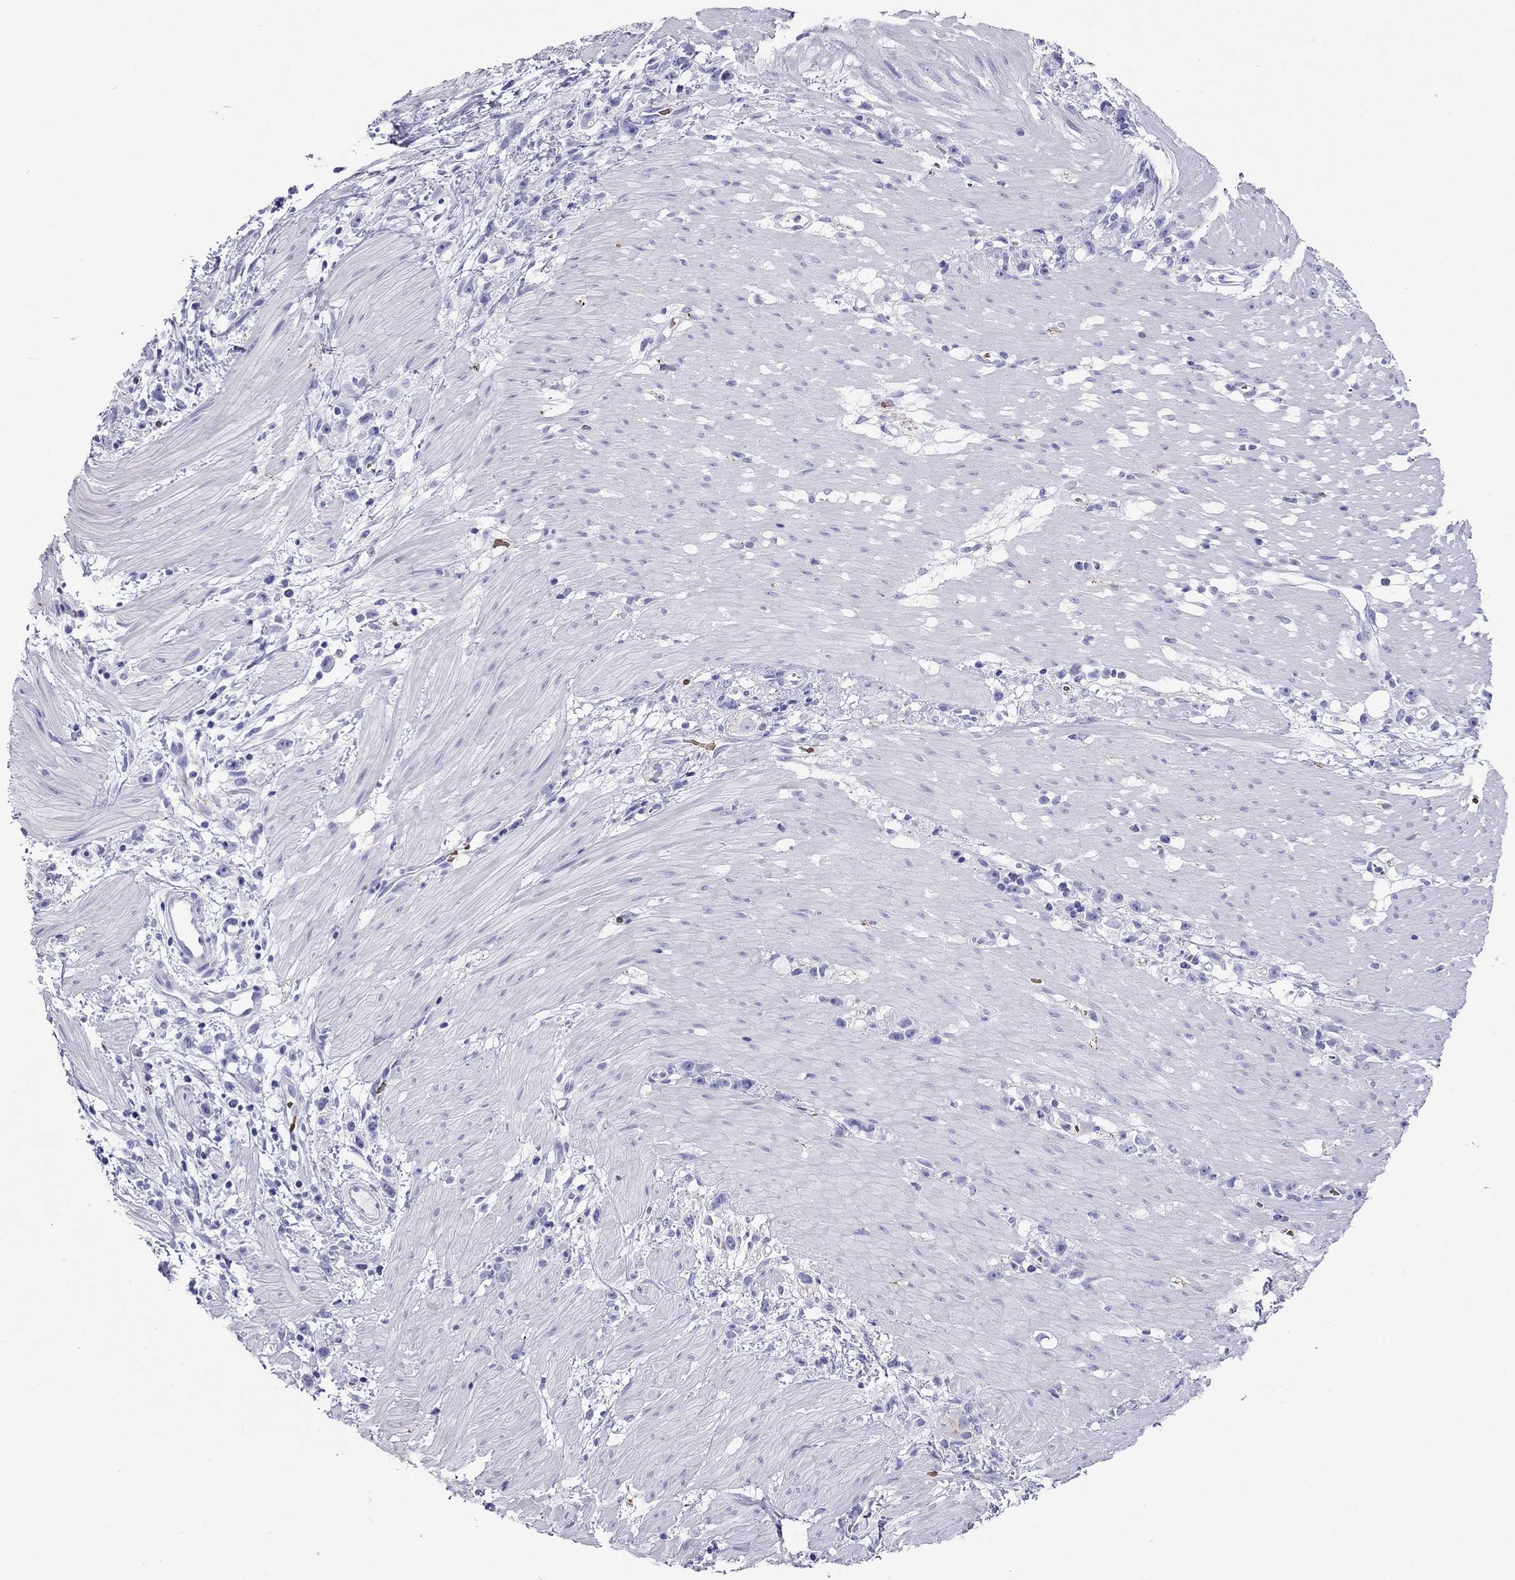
{"staining": {"intensity": "negative", "quantity": "none", "location": "none"}, "tissue": "stomach cancer", "cell_type": "Tumor cells", "image_type": "cancer", "snomed": [{"axis": "morphology", "description": "Adenocarcinoma, NOS"}, {"axis": "topography", "description": "Stomach"}], "caption": "Immunohistochemistry photomicrograph of neoplastic tissue: human stomach adenocarcinoma stained with DAB (3,3'-diaminobenzidine) reveals no significant protein positivity in tumor cells. (DAB (3,3'-diaminobenzidine) immunohistochemistry, high magnification).", "gene": "PTPRN", "patient": {"sex": "female", "age": 59}}